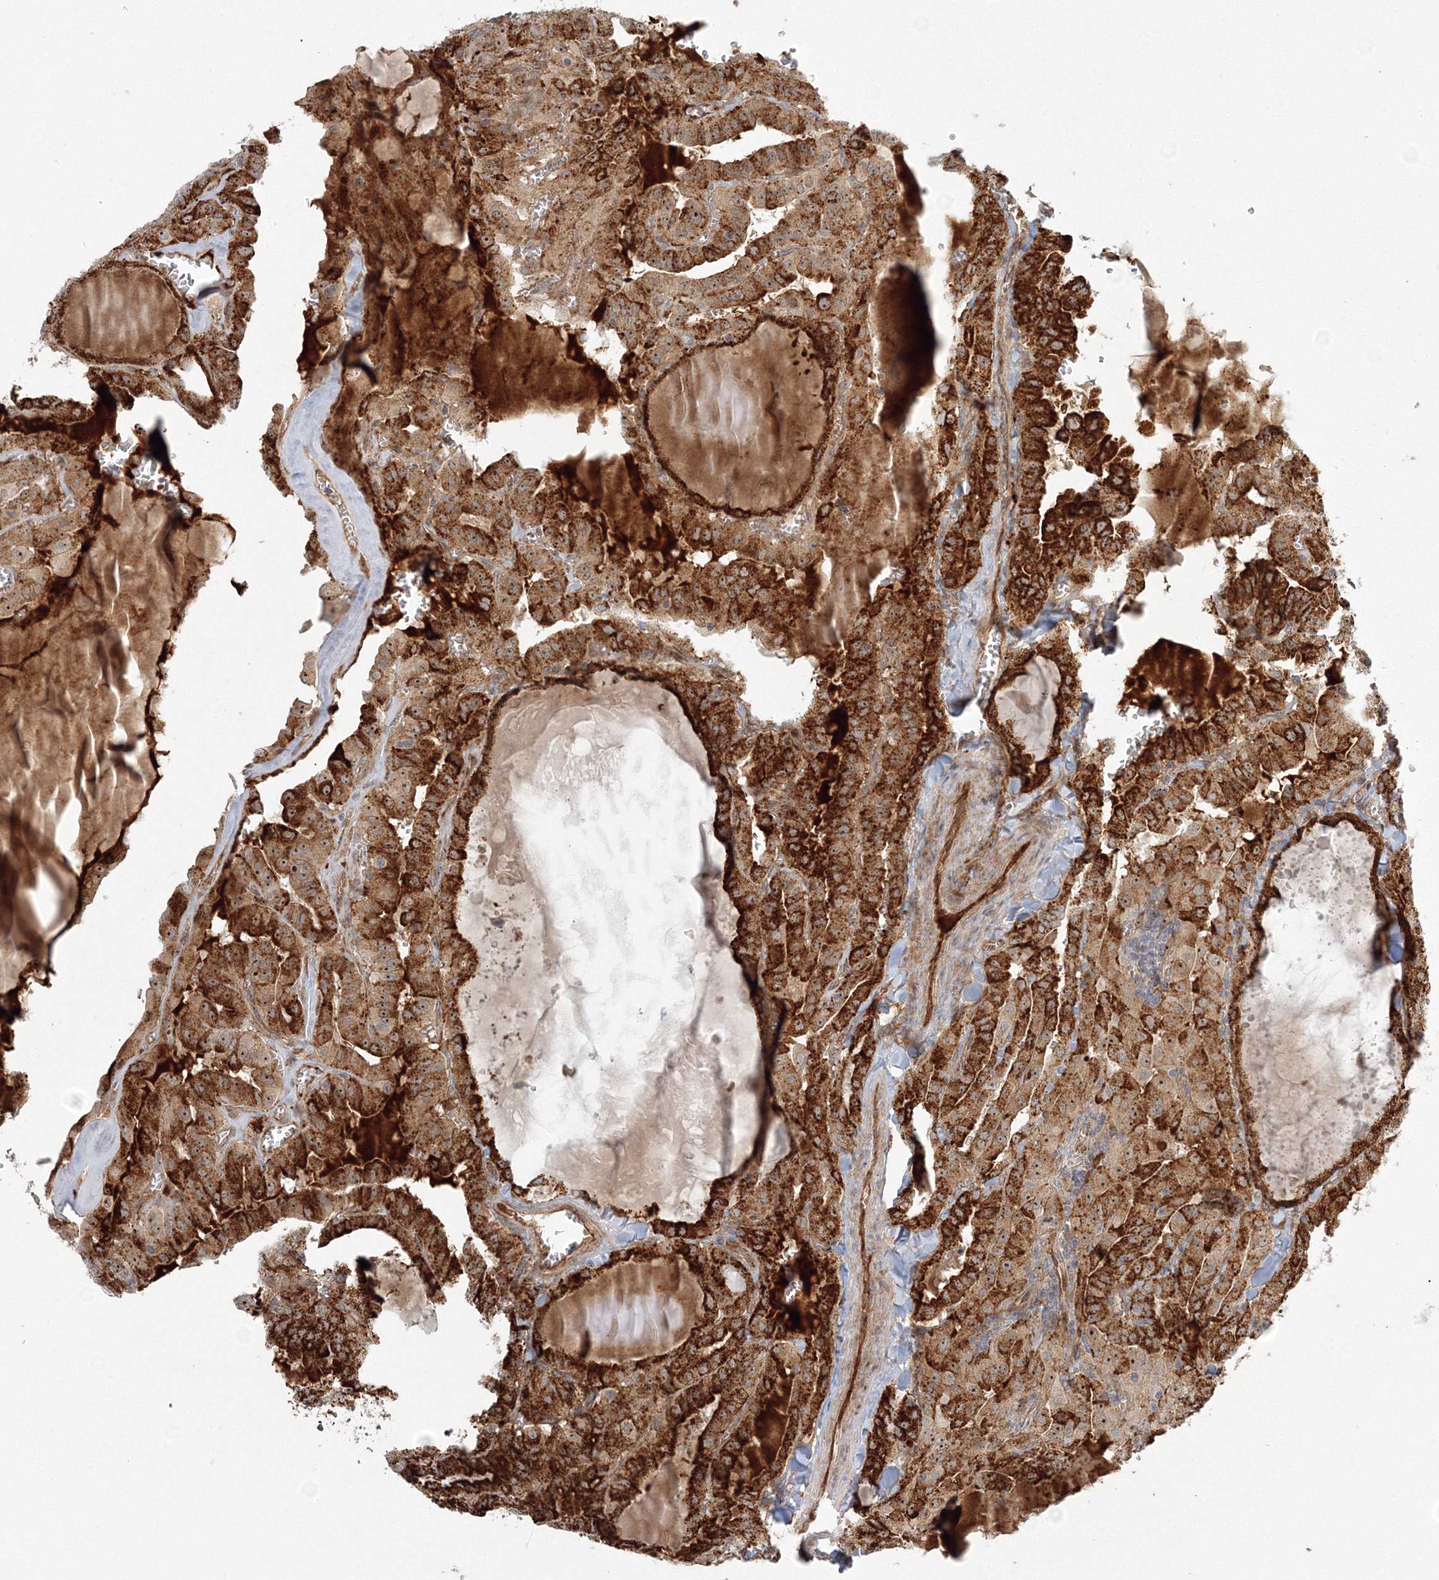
{"staining": {"intensity": "strong", "quantity": ">75%", "location": "cytoplasmic/membranous,nuclear"}, "tissue": "thyroid cancer", "cell_type": "Tumor cells", "image_type": "cancer", "snomed": [{"axis": "morphology", "description": "Papillary adenocarcinoma, NOS"}, {"axis": "topography", "description": "Thyroid gland"}], "caption": "Human thyroid papillary adenocarcinoma stained with a protein marker demonstrates strong staining in tumor cells.", "gene": "NPM3", "patient": {"sex": "male", "age": 52}}